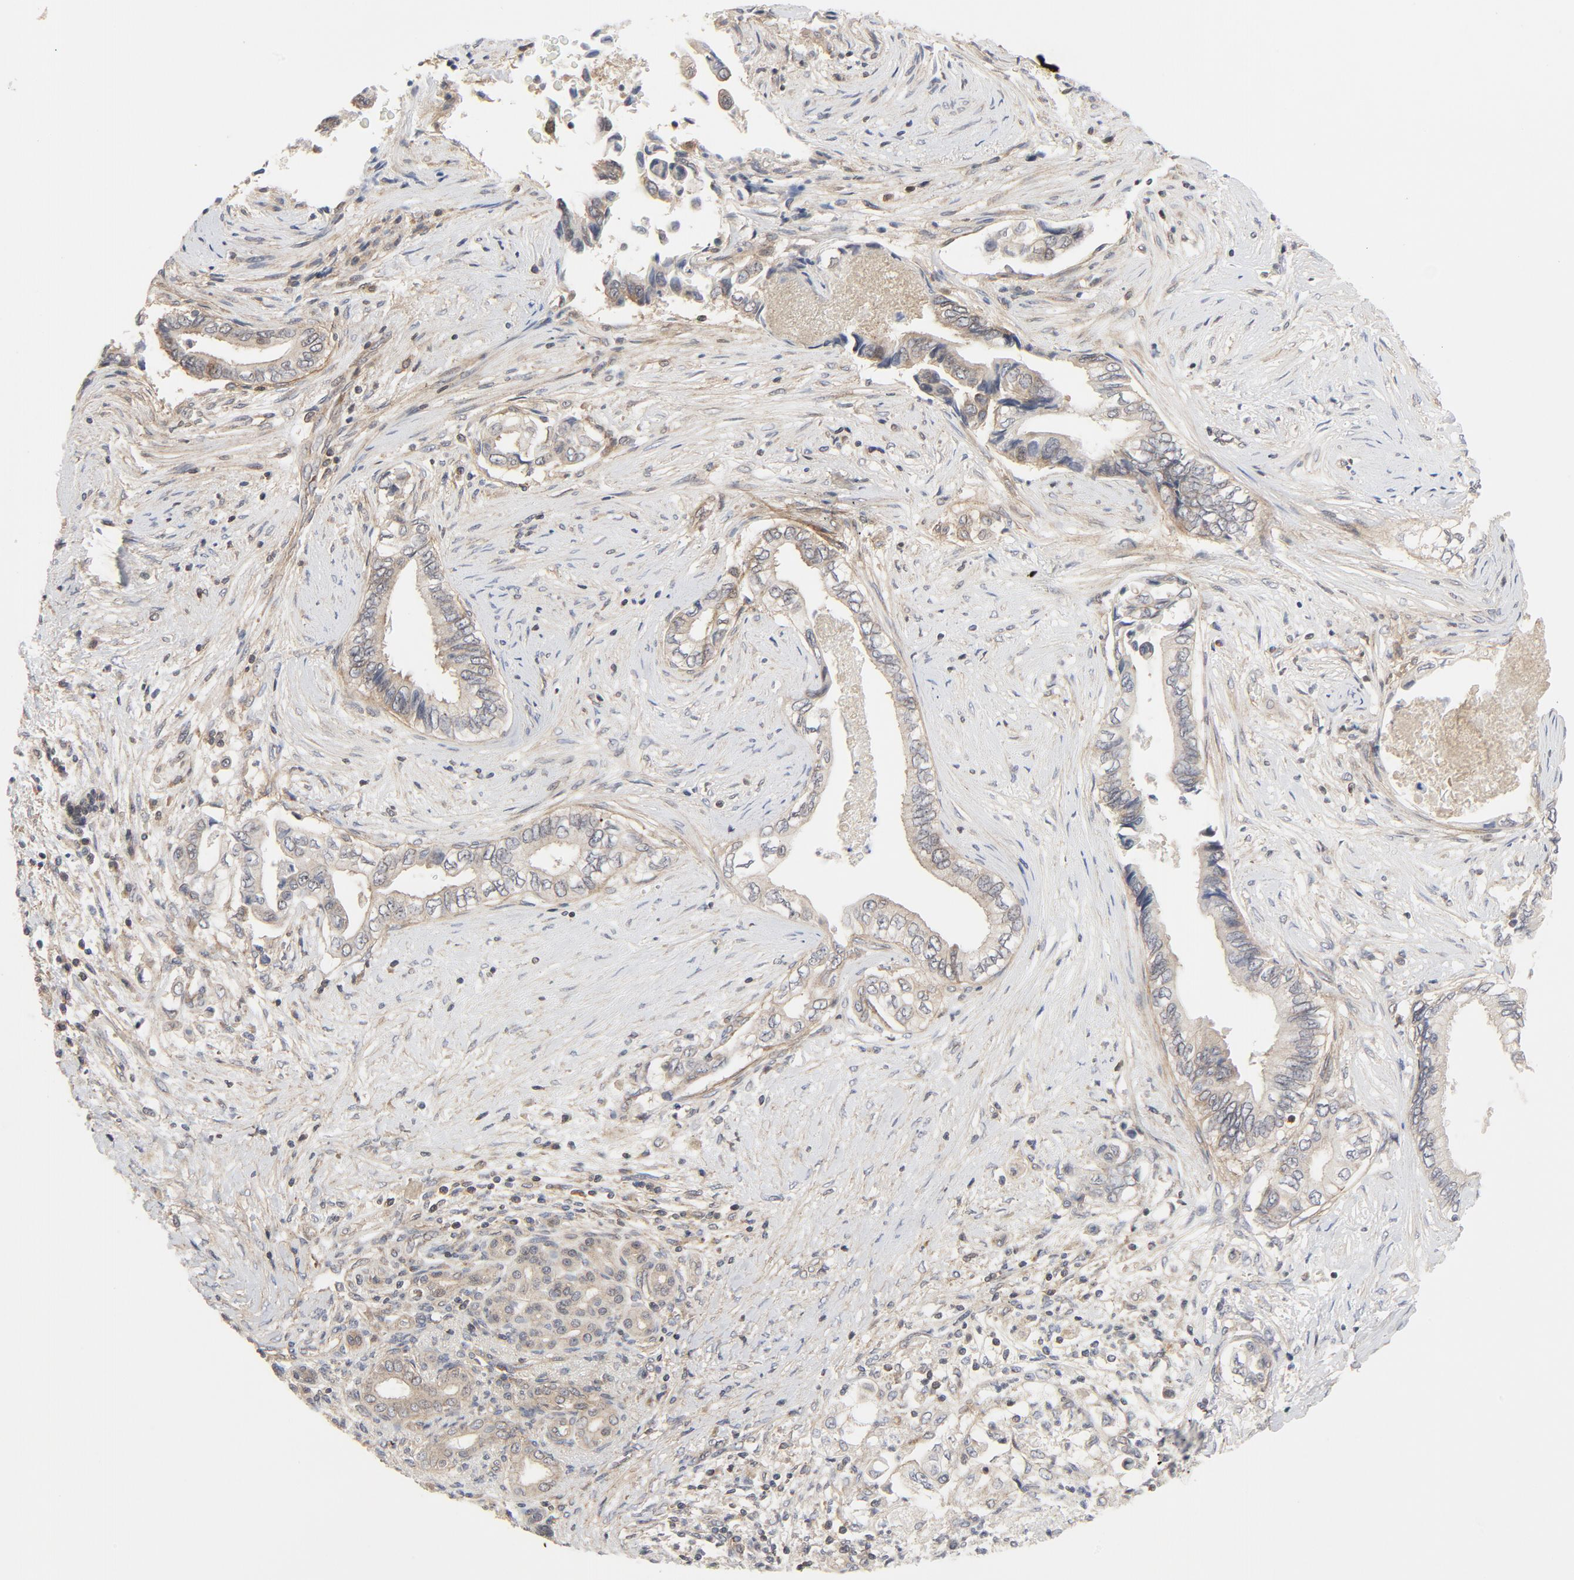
{"staining": {"intensity": "weak", "quantity": "25%-75%", "location": "cytoplasmic/membranous"}, "tissue": "pancreatic cancer", "cell_type": "Tumor cells", "image_type": "cancer", "snomed": [{"axis": "morphology", "description": "Adenocarcinoma, NOS"}, {"axis": "topography", "description": "Pancreas"}], "caption": "The photomicrograph reveals a brown stain indicating the presence of a protein in the cytoplasmic/membranous of tumor cells in pancreatic adenocarcinoma.", "gene": "MAP2K7", "patient": {"sex": "female", "age": 66}}